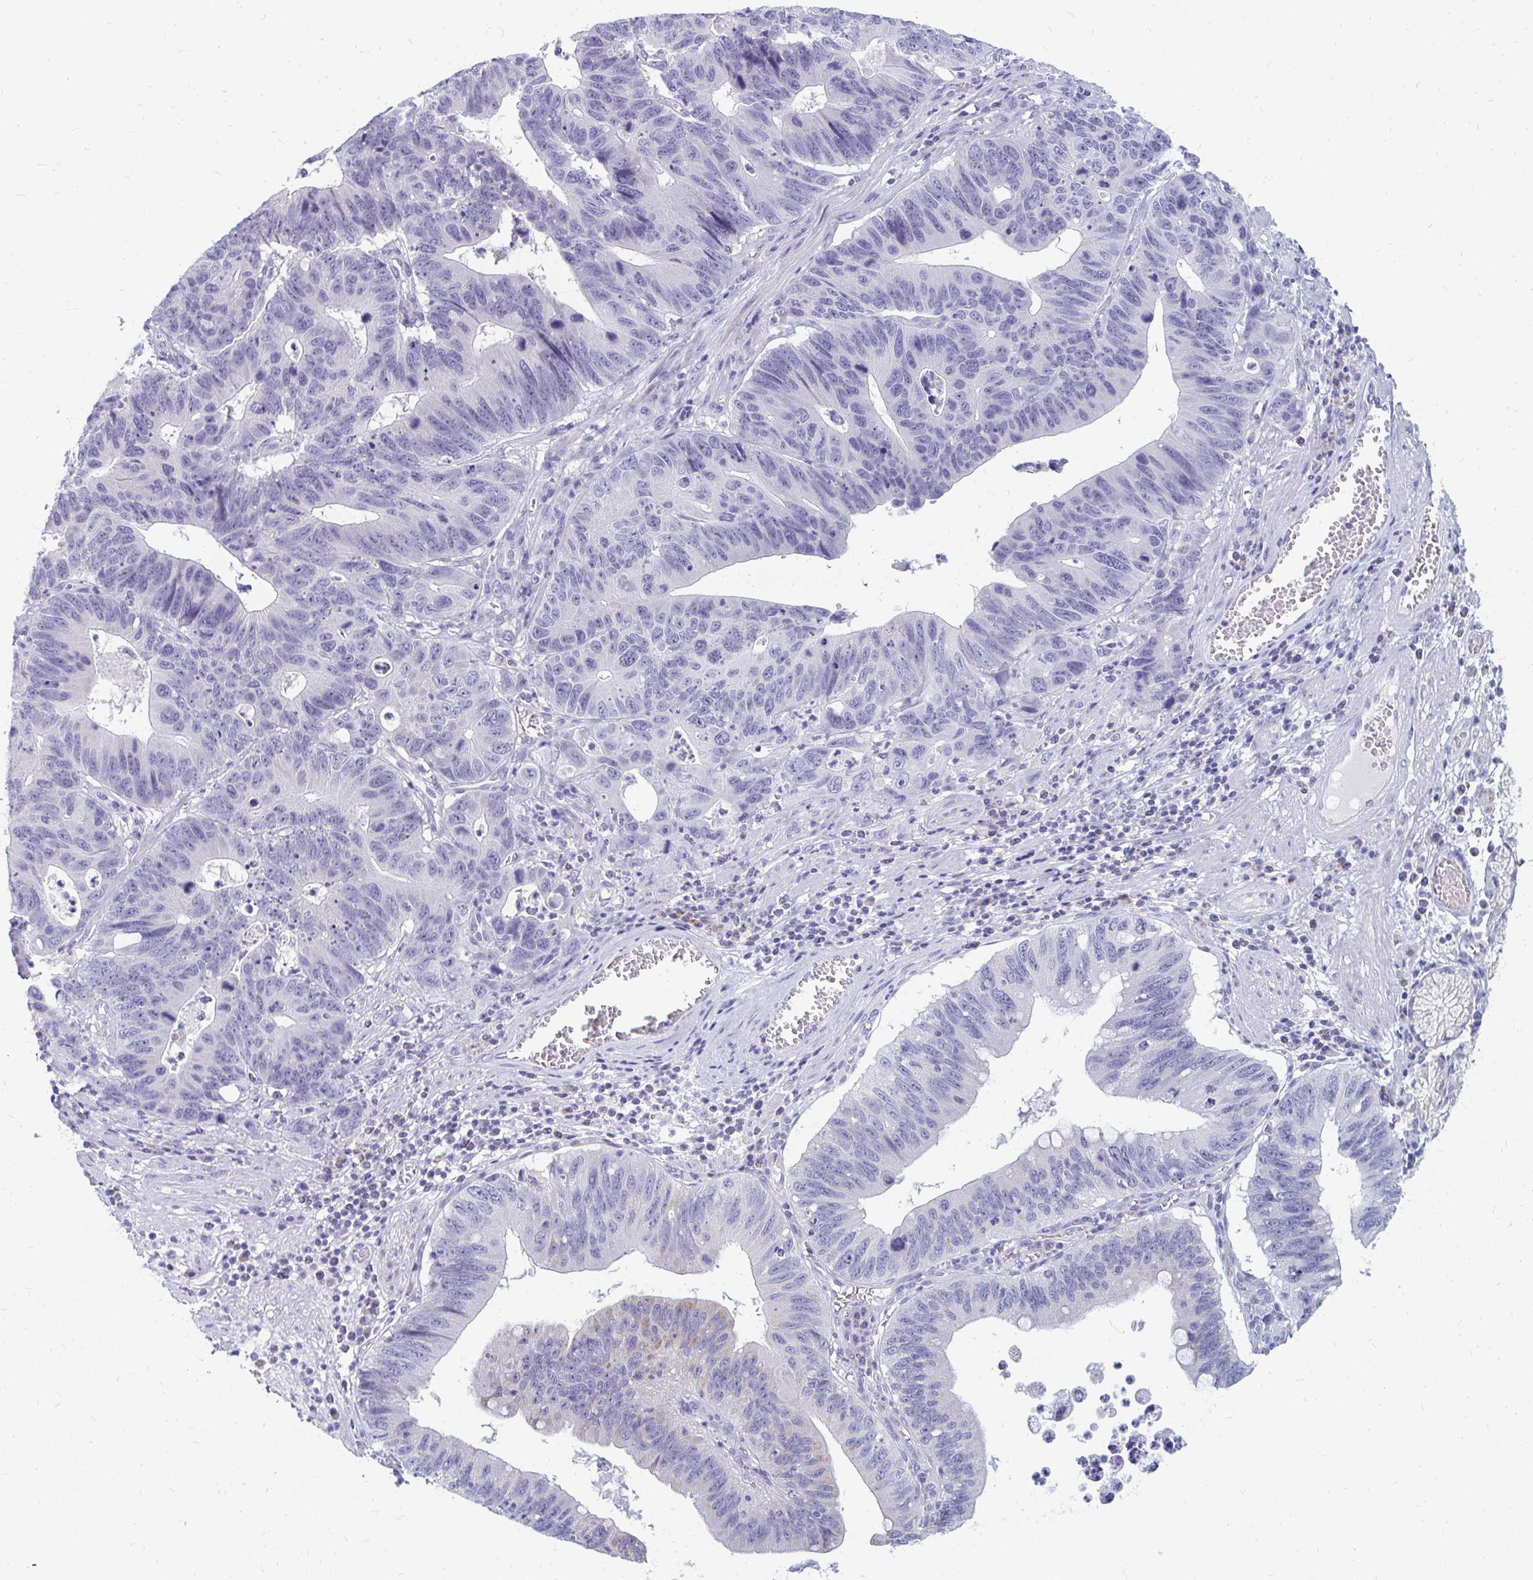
{"staining": {"intensity": "weak", "quantity": "<25%", "location": "cytoplasmic/membranous"}, "tissue": "stomach cancer", "cell_type": "Tumor cells", "image_type": "cancer", "snomed": [{"axis": "morphology", "description": "Adenocarcinoma, NOS"}, {"axis": "topography", "description": "Stomach"}], "caption": "An IHC photomicrograph of stomach adenocarcinoma is shown. There is no staining in tumor cells of stomach adenocarcinoma.", "gene": "OR10V1", "patient": {"sex": "male", "age": 59}}